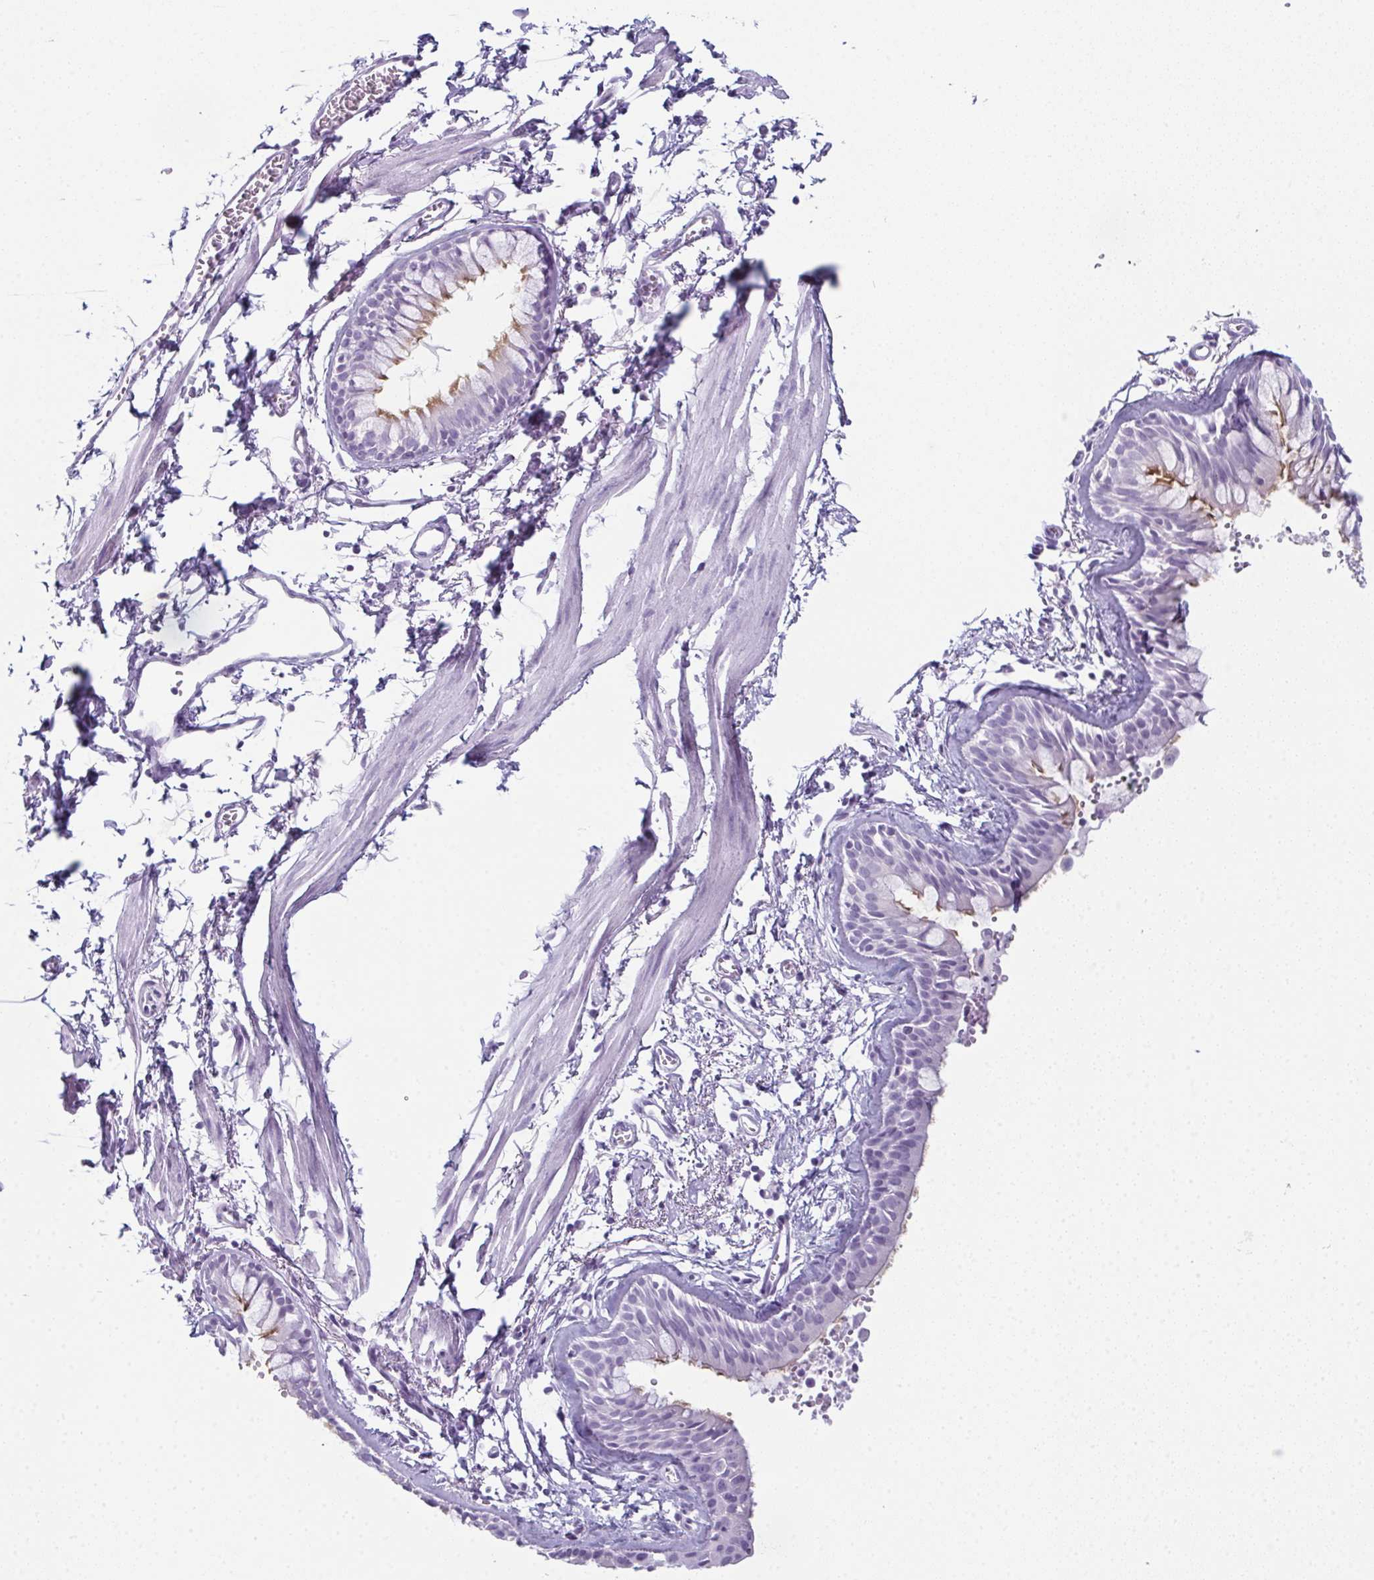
{"staining": {"intensity": "weak", "quantity": "25%-75%", "location": "cytoplasmic/membranous"}, "tissue": "bronchus", "cell_type": "Respiratory epithelial cells", "image_type": "normal", "snomed": [{"axis": "morphology", "description": "Normal tissue, NOS"}, {"axis": "topography", "description": "Cartilage tissue"}, {"axis": "topography", "description": "Bronchus"}], "caption": "IHC image of unremarkable human bronchus stained for a protein (brown), which reveals low levels of weak cytoplasmic/membranous staining in about 25%-75% of respiratory epithelial cells.", "gene": "ENKUR", "patient": {"sex": "female", "age": 59}}